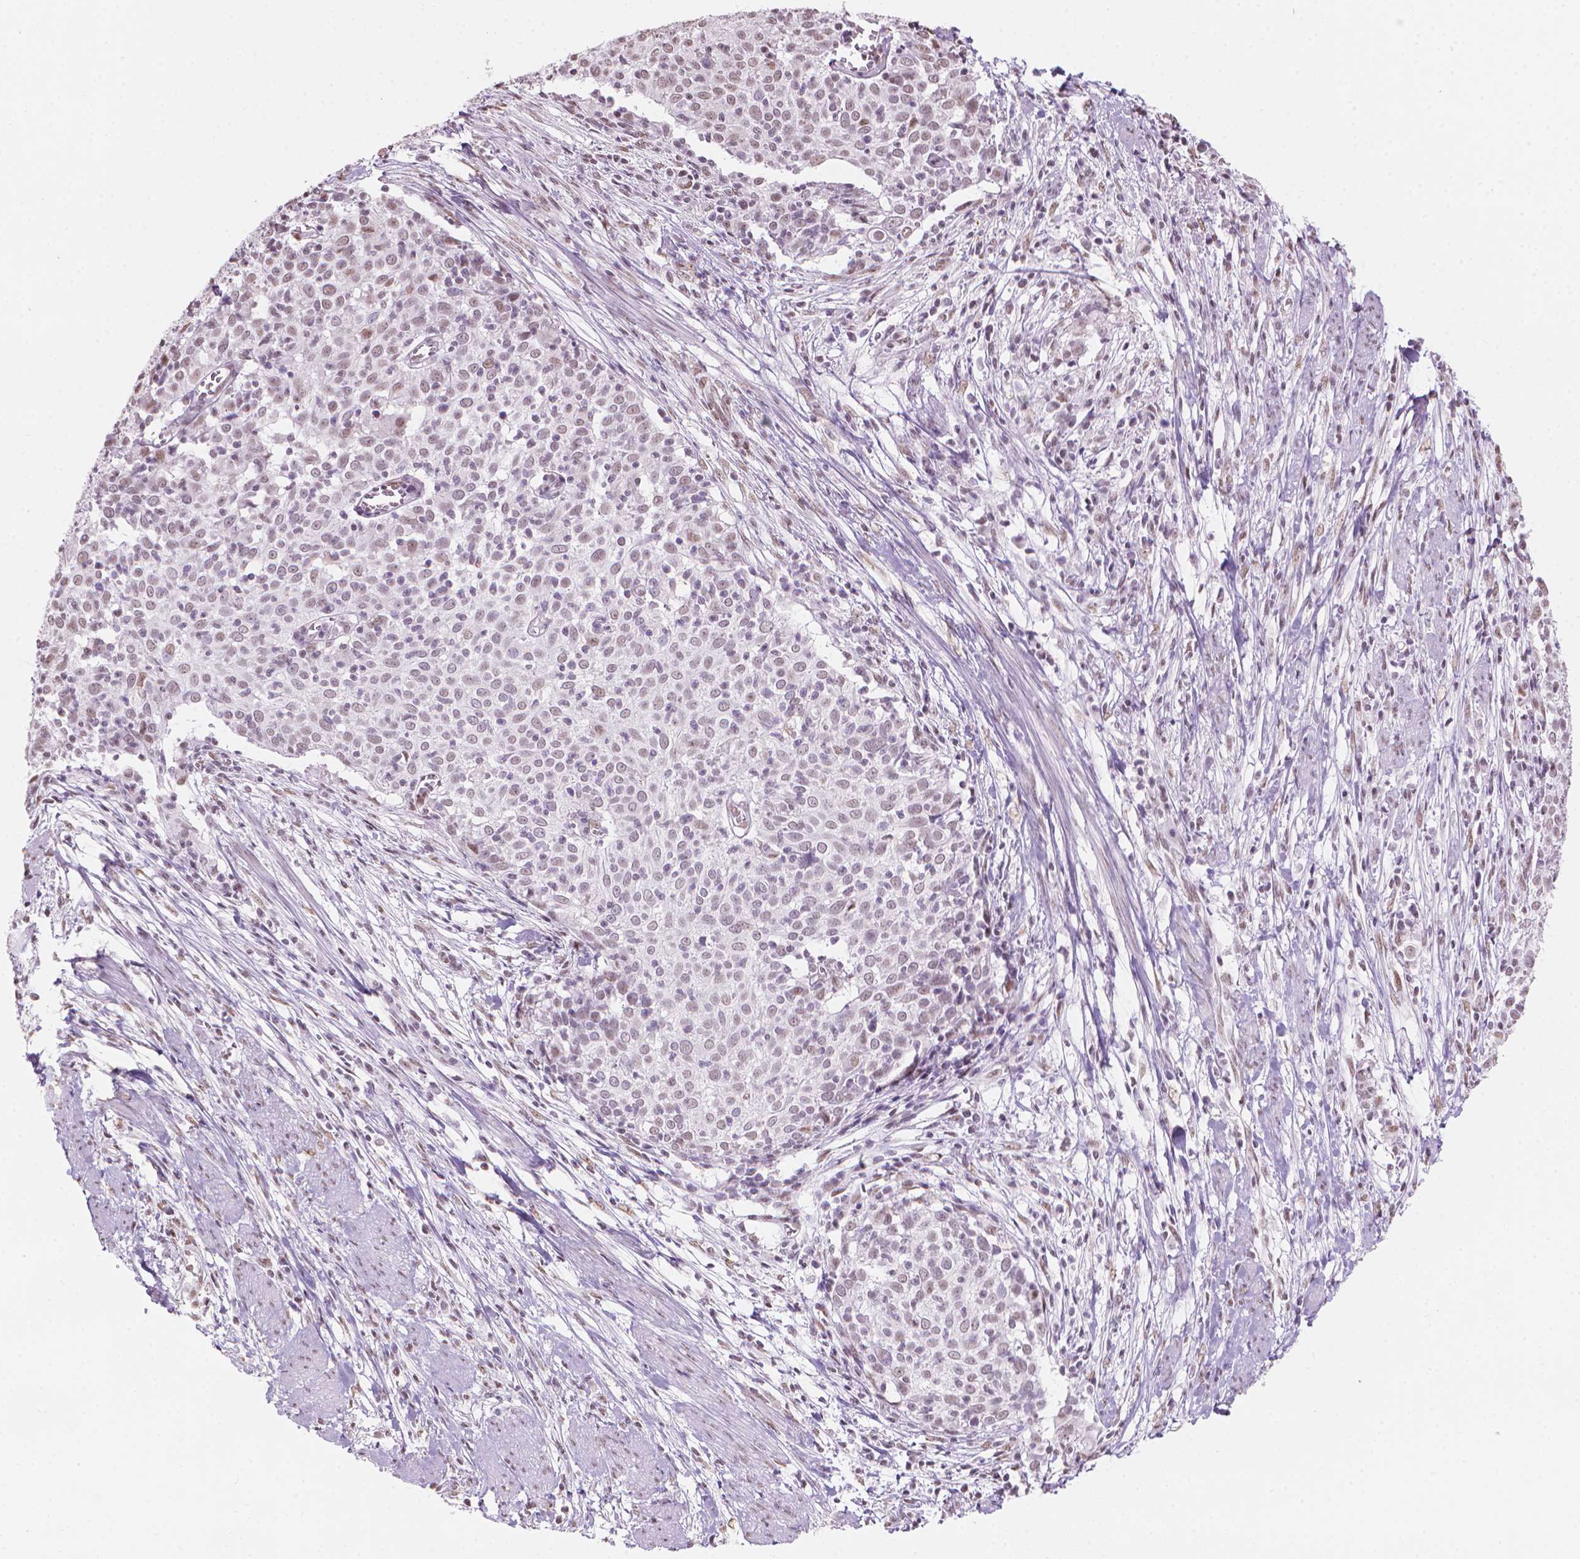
{"staining": {"intensity": "weak", "quantity": "<25%", "location": "nuclear"}, "tissue": "cervical cancer", "cell_type": "Tumor cells", "image_type": "cancer", "snomed": [{"axis": "morphology", "description": "Squamous cell carcinoma, NOS"}, {"axis": "topography", "description": "Cervix"}], "caption": "Cervical cancer (squamous cell carcinoma) stained for a protein using immunohistochemistry (IHC) demonstrates no expression tumor cells.", "gene": "PIAS2", "patient": {"sex": "female", "age": 39}}